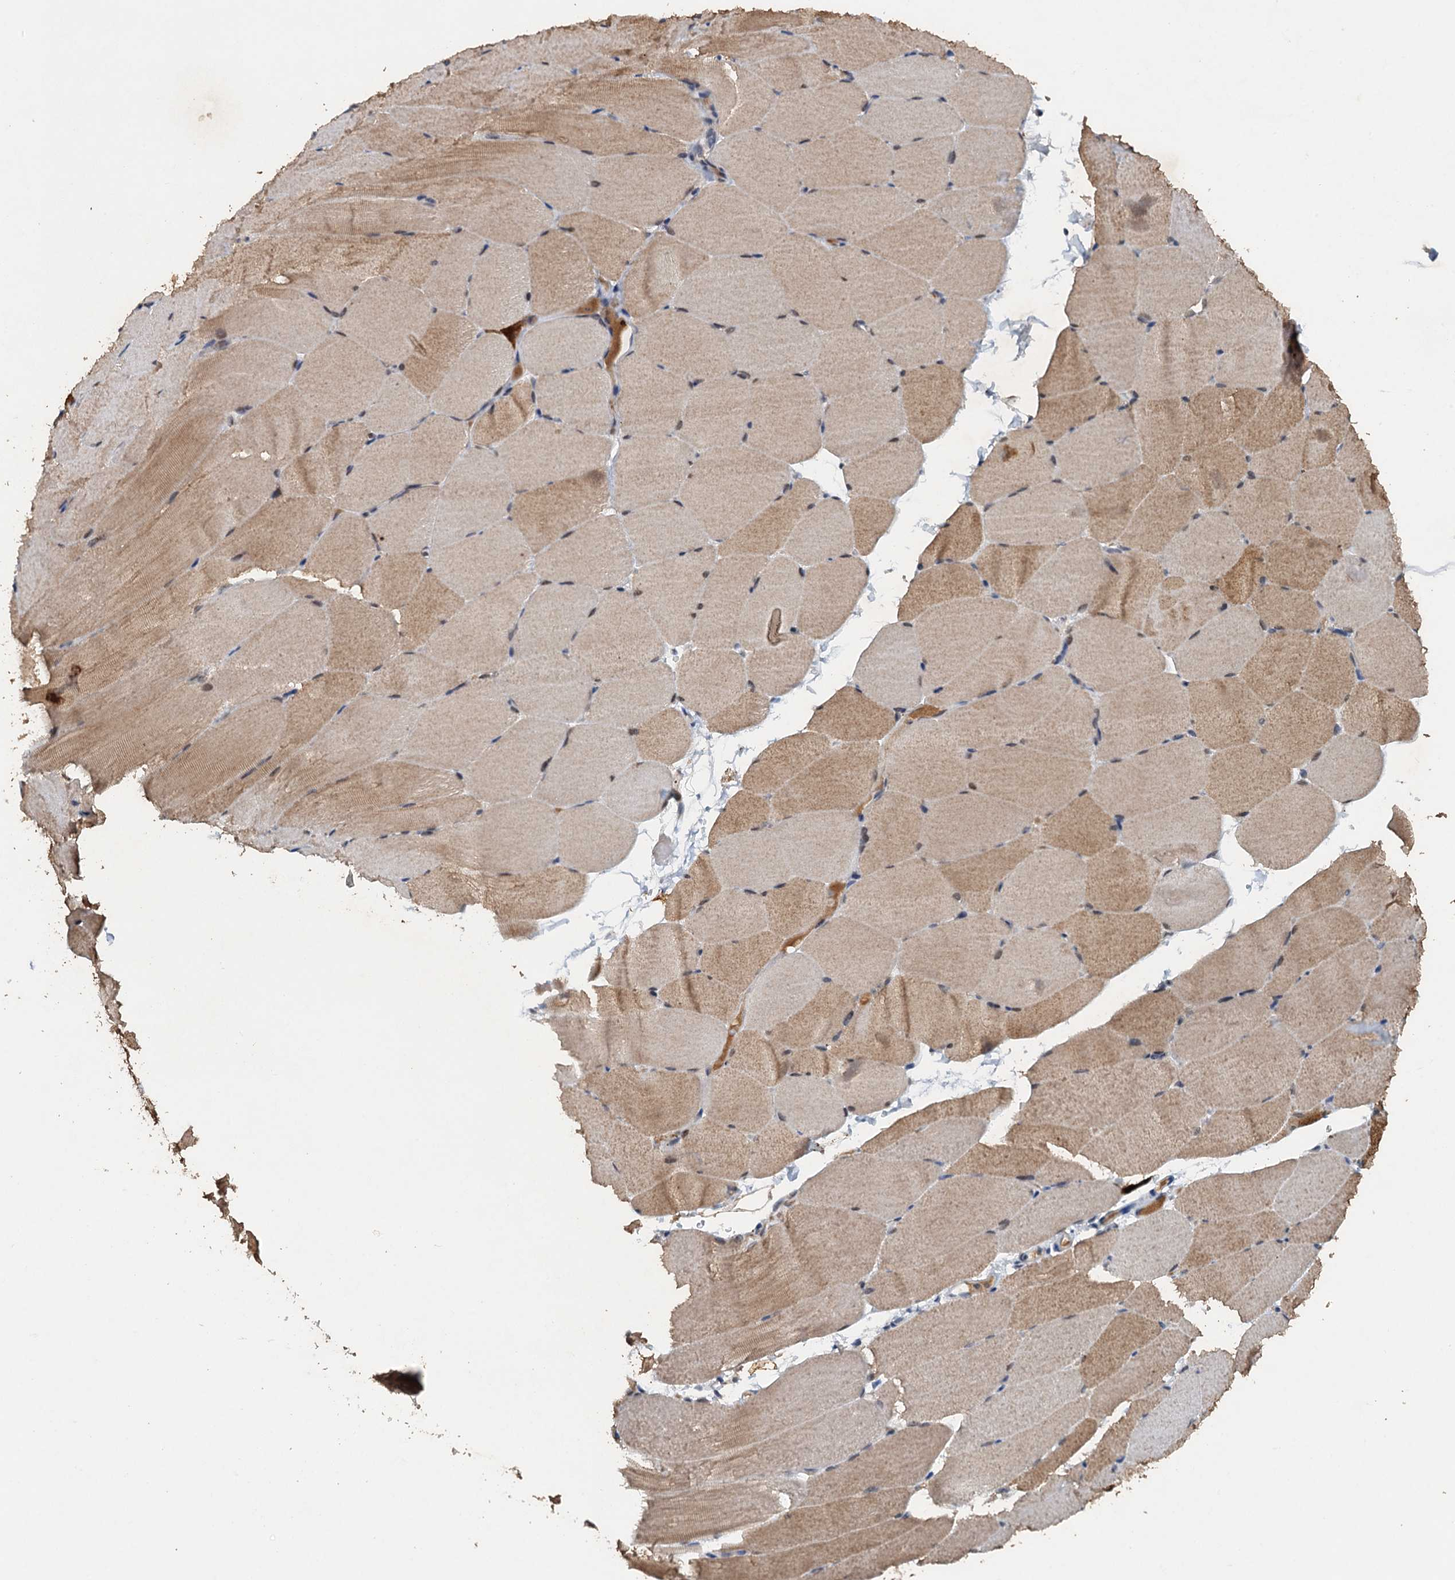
{"staining": {"intensity": "moderate", "quantity": "25%-75%", "location": "cytoplasmic/membranous"}, "tissue": "skeletal muscle", "cell_type": "Myocytes", "image_type": "normal", "snomed": [{"axis": "morphology", "description": "Normal tissue, NOS"}, {"axis": "topography", "description": "Skeletal muscle"}, {"axis": "topography", "description": "Parathyroid gland"}], "caption": "Approximately 25%-75% of myocytes in unremarkable human skeletal muscle exhibit moderate cytoplasmic/membranous protein positivity as visualized by brown immunohistochemical staining.", "gene": "CSTF3", "patient": {"sex": "female", "age": 37}}